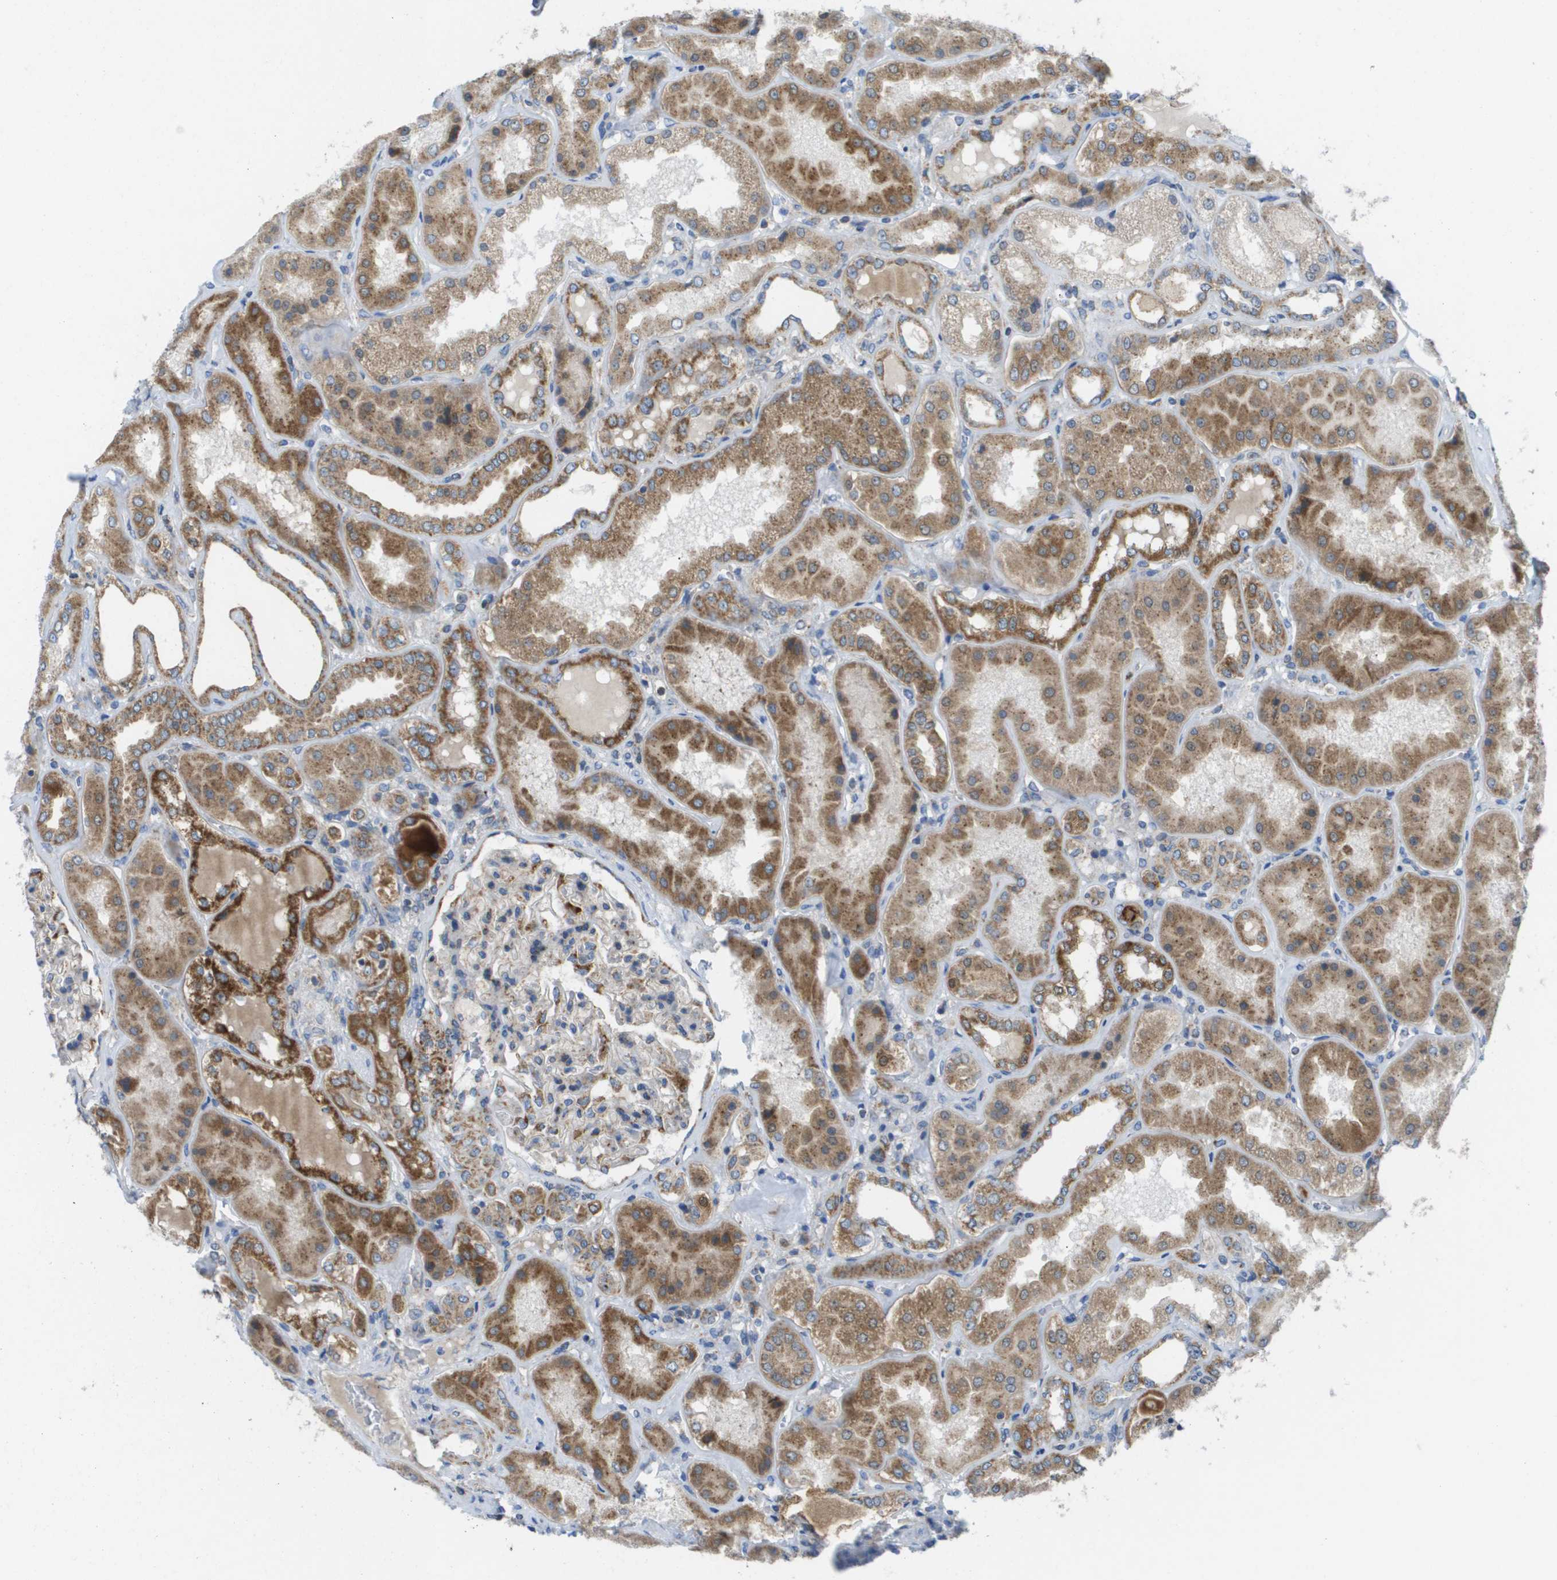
{"staining": {"intensity": "weak", "quantity": ">75%", "location": "cytoplasmic/membranous"}, "tissue": "kidney", "cell_type": "Cells in glomeruli", "image_type": "normal", "snomed": [{"axis": "morphology", "description": "Normal tissue, NOS"}, {"axis": "topography", "description": "Kidney"}], "caption": "Protein staining of normal kidney exhibits weak cytoplasmic/membranous staining in approximately >75% of cells in glomeruli. The staining is performed using DAB (3,3'-diaminobenzidine) brown chromogen to label protein expression. The nuclei are counter-stained blue using hematoxylin.", "gene": "FIS1", "patient": {"sex": "female", "age": 56}}